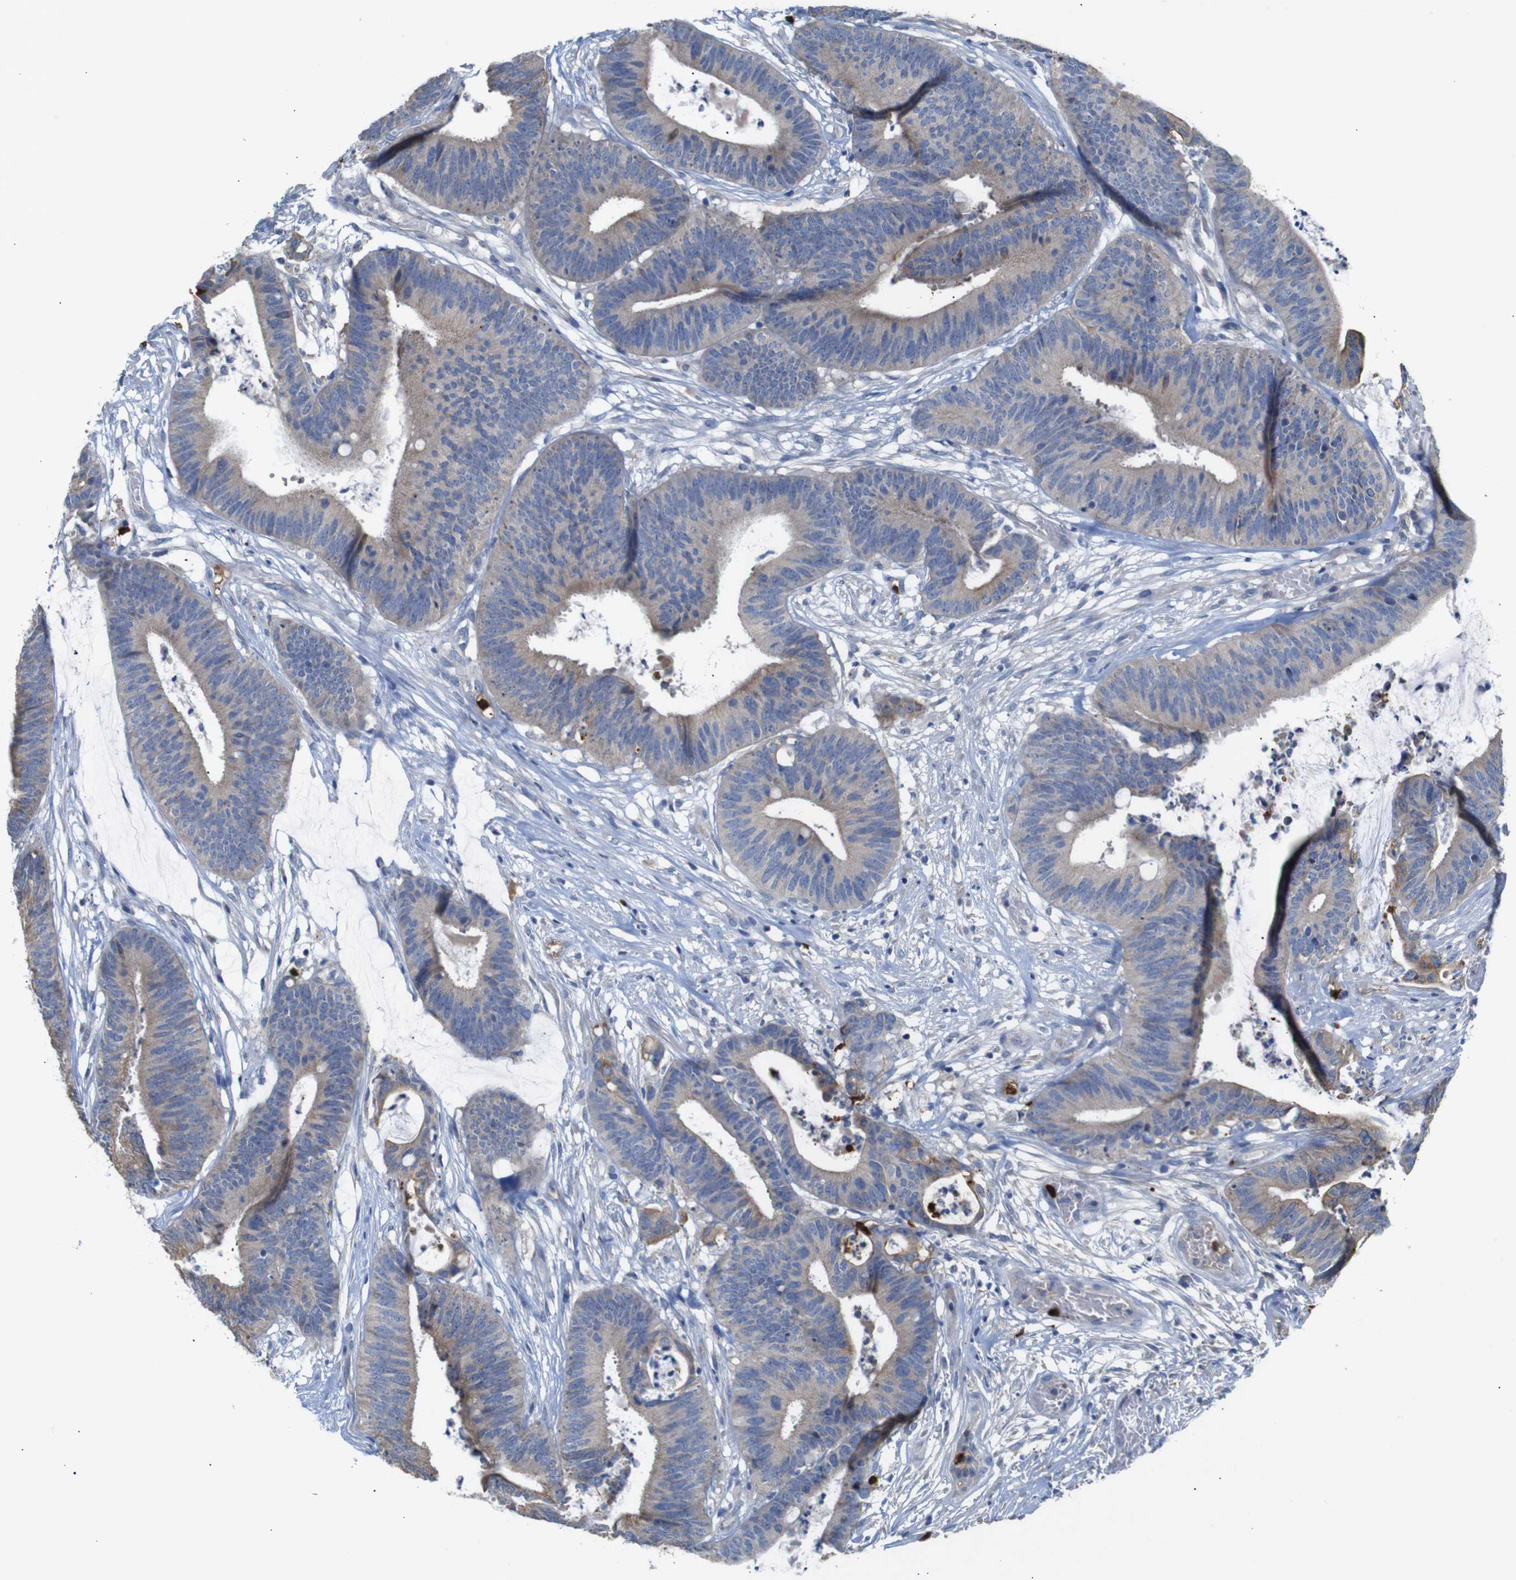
{"staining": {"intensity": "weak", "quantity": ">75%", "location": "cytoplasmic/membranous"}, "tissue": "colorectal cancer", "cell_type": "Tumor cells", "image_type": "cancer", "snomed": [{"axis": "morphology", "description": "Adenocarcinoma, NOS"}, {"axis": "topography", "description": "Rectum"}], "caption": "Colorectal adenocarcinoma stained with DAB immunohistochemistry exhibits low levels of weak cytoplasmic/membranous staining in about >75% of tumor cells.", "gene": "ALOX15", "patient": {"sex": "female", "age": 66}}